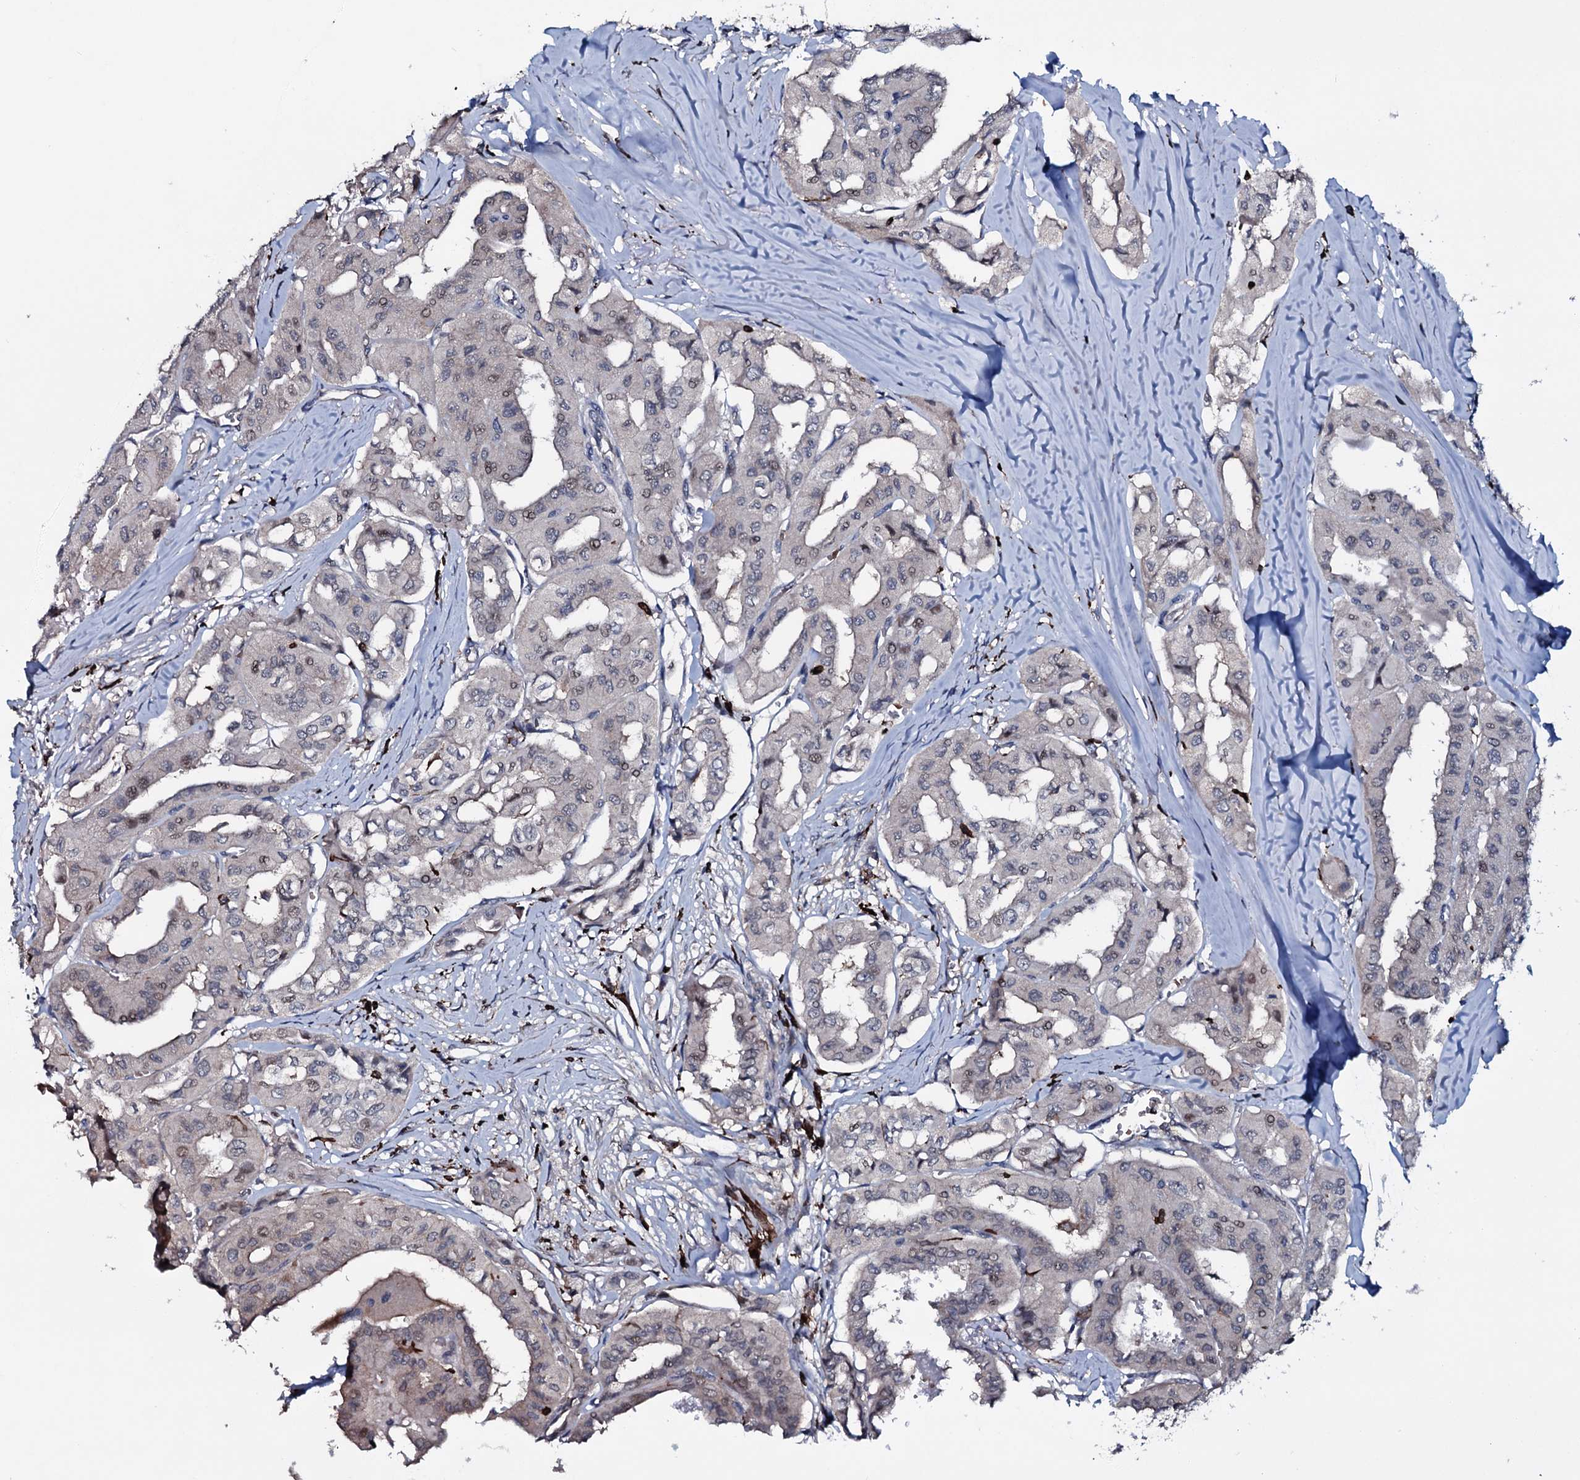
{"staining": {"intensity": "weak", "quantity": "<25%", "location": "nuclear"}, "tissue": "thyroid cancer", "cell_type": "Tumor cells", "image_type": "cancer", "snomed": [{"axis": "morphology", "description": "Papillary adenocarcinoma, NOS"}, {"axis": "topography", "description": "Thyroid gland"}], "caption": "IHC micrograph of neoplastic tissue: thyroid papillary adenocarcinoma stained with DAB shows no significant protein staining in tumor cells.", "gene": "OGFOD2", "patient": {"sex": "female", "age": 59}}